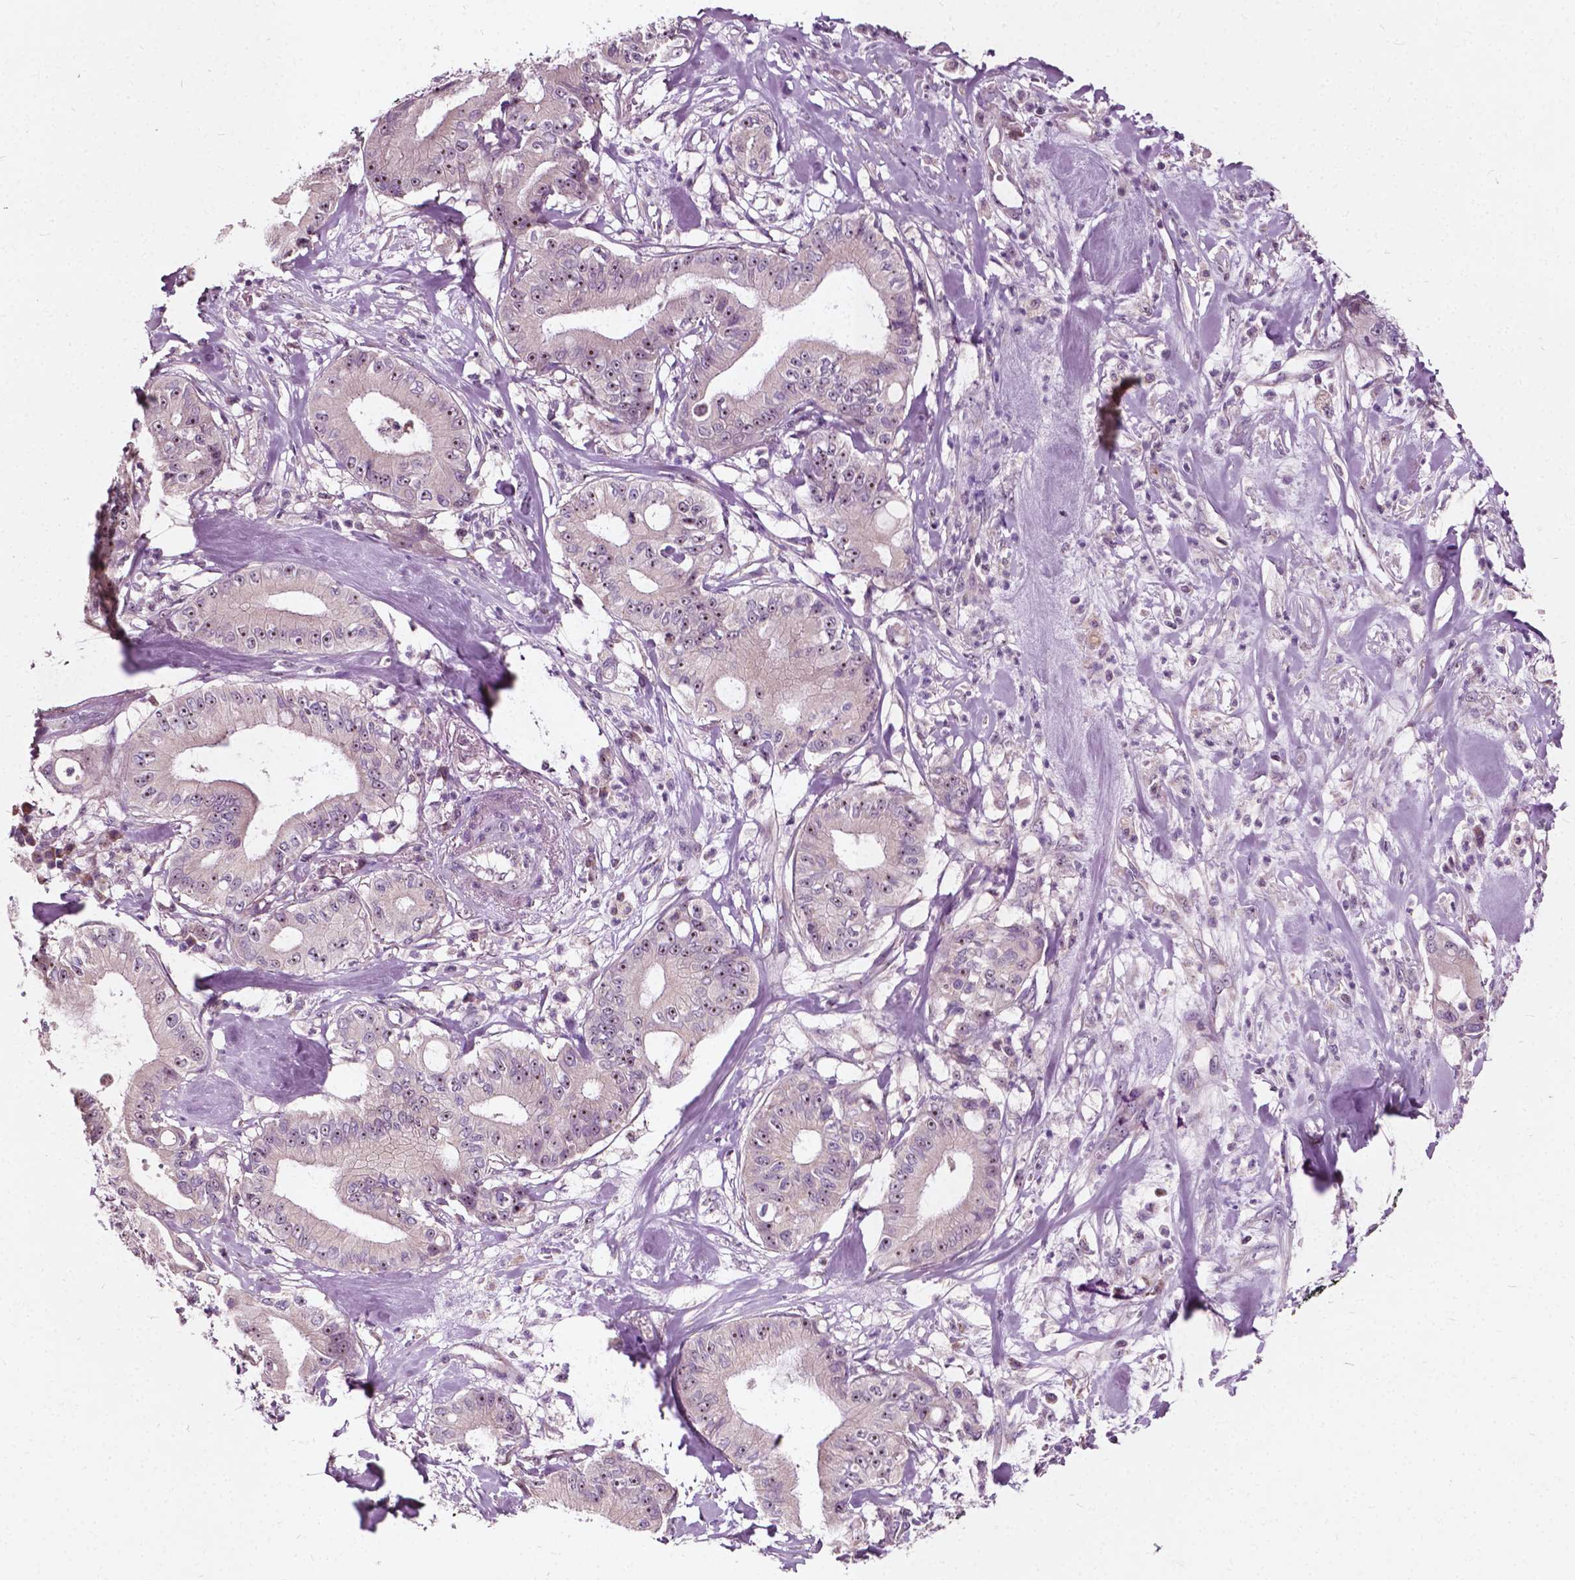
{"staining": {"intensity": "weak", "quantity": "25%-75%", "location": "nuclear"}, "tissue": "pancreatic cancer", "cell_type": "Tumor cells", "image_type": "cancer", "snomed": [{"axis": "morphology", "description": "Adenocarcinoma, NOS"}, {"axis": "topography", "description": "Pancreas"}], "caption": "This photomicrograph demonstrates immunohistochemistry staining of pancreatic cancer (adenocarcinoma), with low weak nuclear expression in approximately 25%-75% of tumor cells.", "gene": "ODF3L2", "patient": {"sex": "male", "age": 71}}